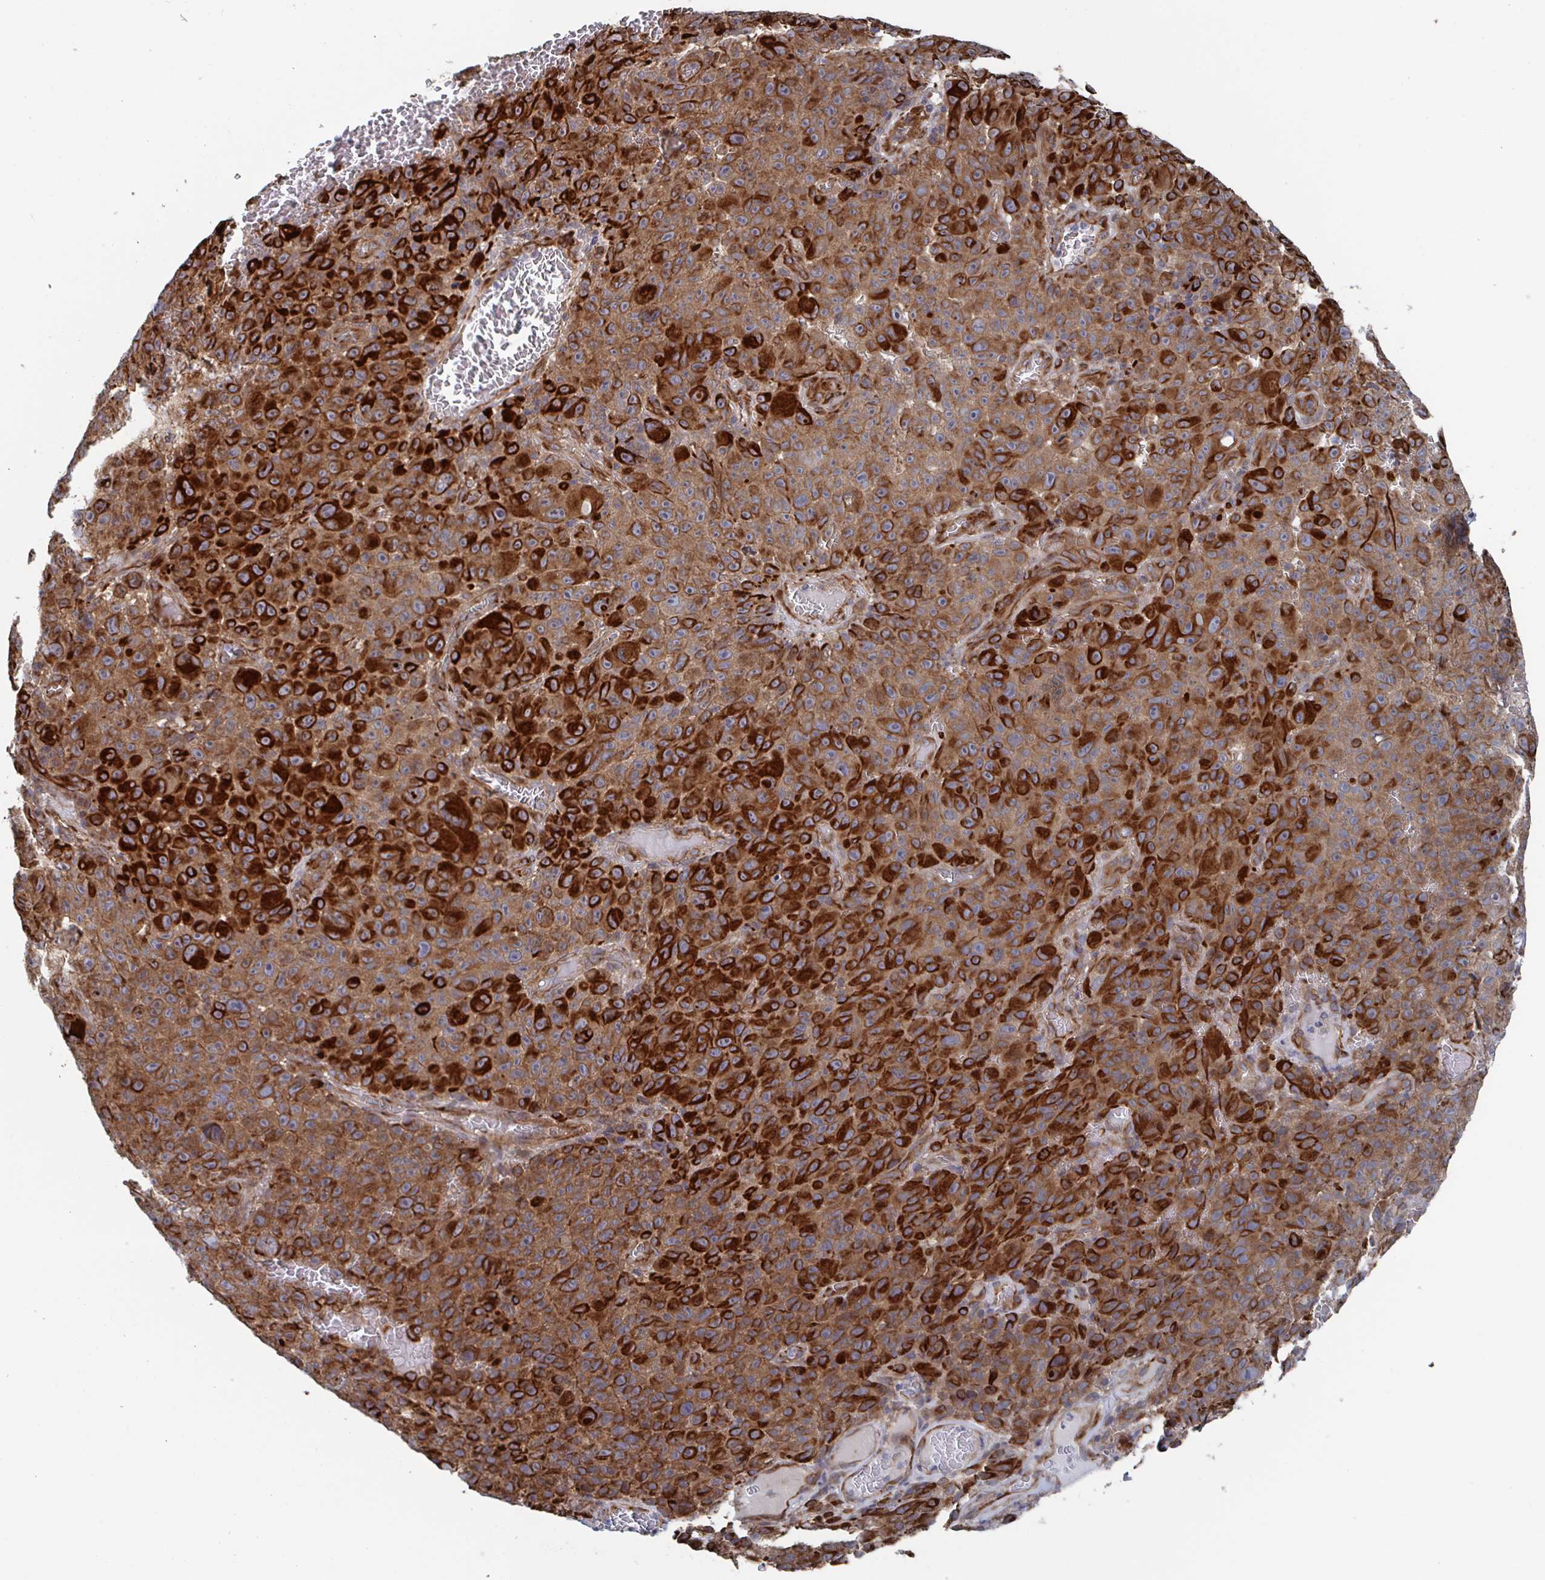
{"staining": {"intensity": "strong", "quantity": ">75%", "location": "cytoplasmic/membranous"}, "tissue": "melanoma", "cell_type": "Tumor cells", "image_type": "cancer", "snomed": [{"axis": "morphology", "description": "Malignant melanoma, NOS"}, {"axis": "topography", "description": "Skin"}], "caption": "Human melanoma stained for a protein (brown) demonstrates strong cytoplasmic/membranous positive positivity in about >75% of tumor cells.", "gene": "DVL3", "patient": {"sex": "female", "age": 82}}